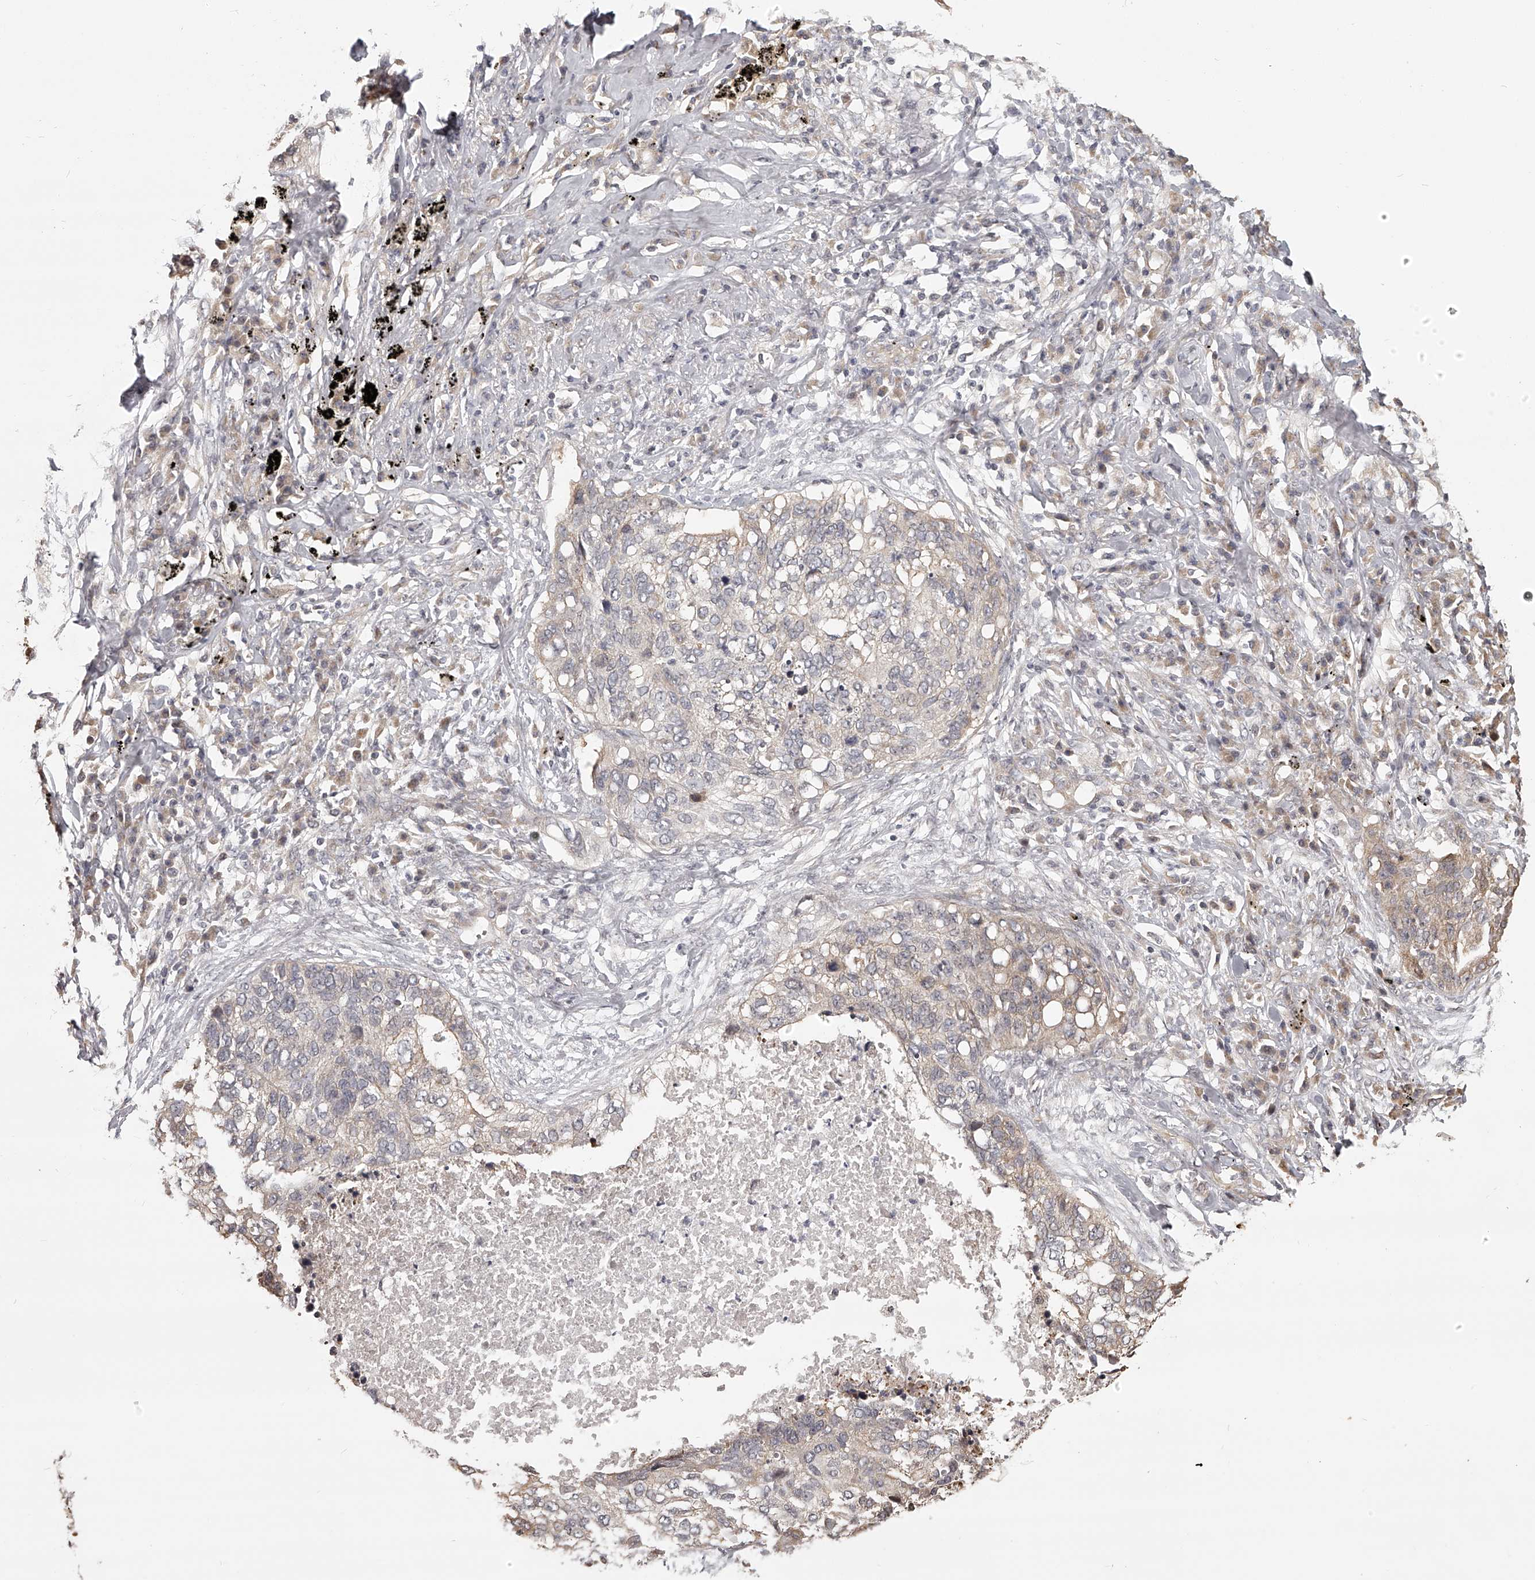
{"staining": {"intensity": "weak", "quantity": "<25%", "location": "cytoplasmic/membranous"}, "tissue": "lung cancer", "cell_type": "Tumor cells", "image_type": "cancer", "snomed": [{"axis": "morphology", "description": "Squamous cell carcinoma, NOS"}, {"axis": "topography", "description": "Lung"}], "caption": "Tumor cells show no significant expression in lung squamous cell carcinoma.", "gene": "ZNF582", "patient": {"sex": "female", "age": 63}}